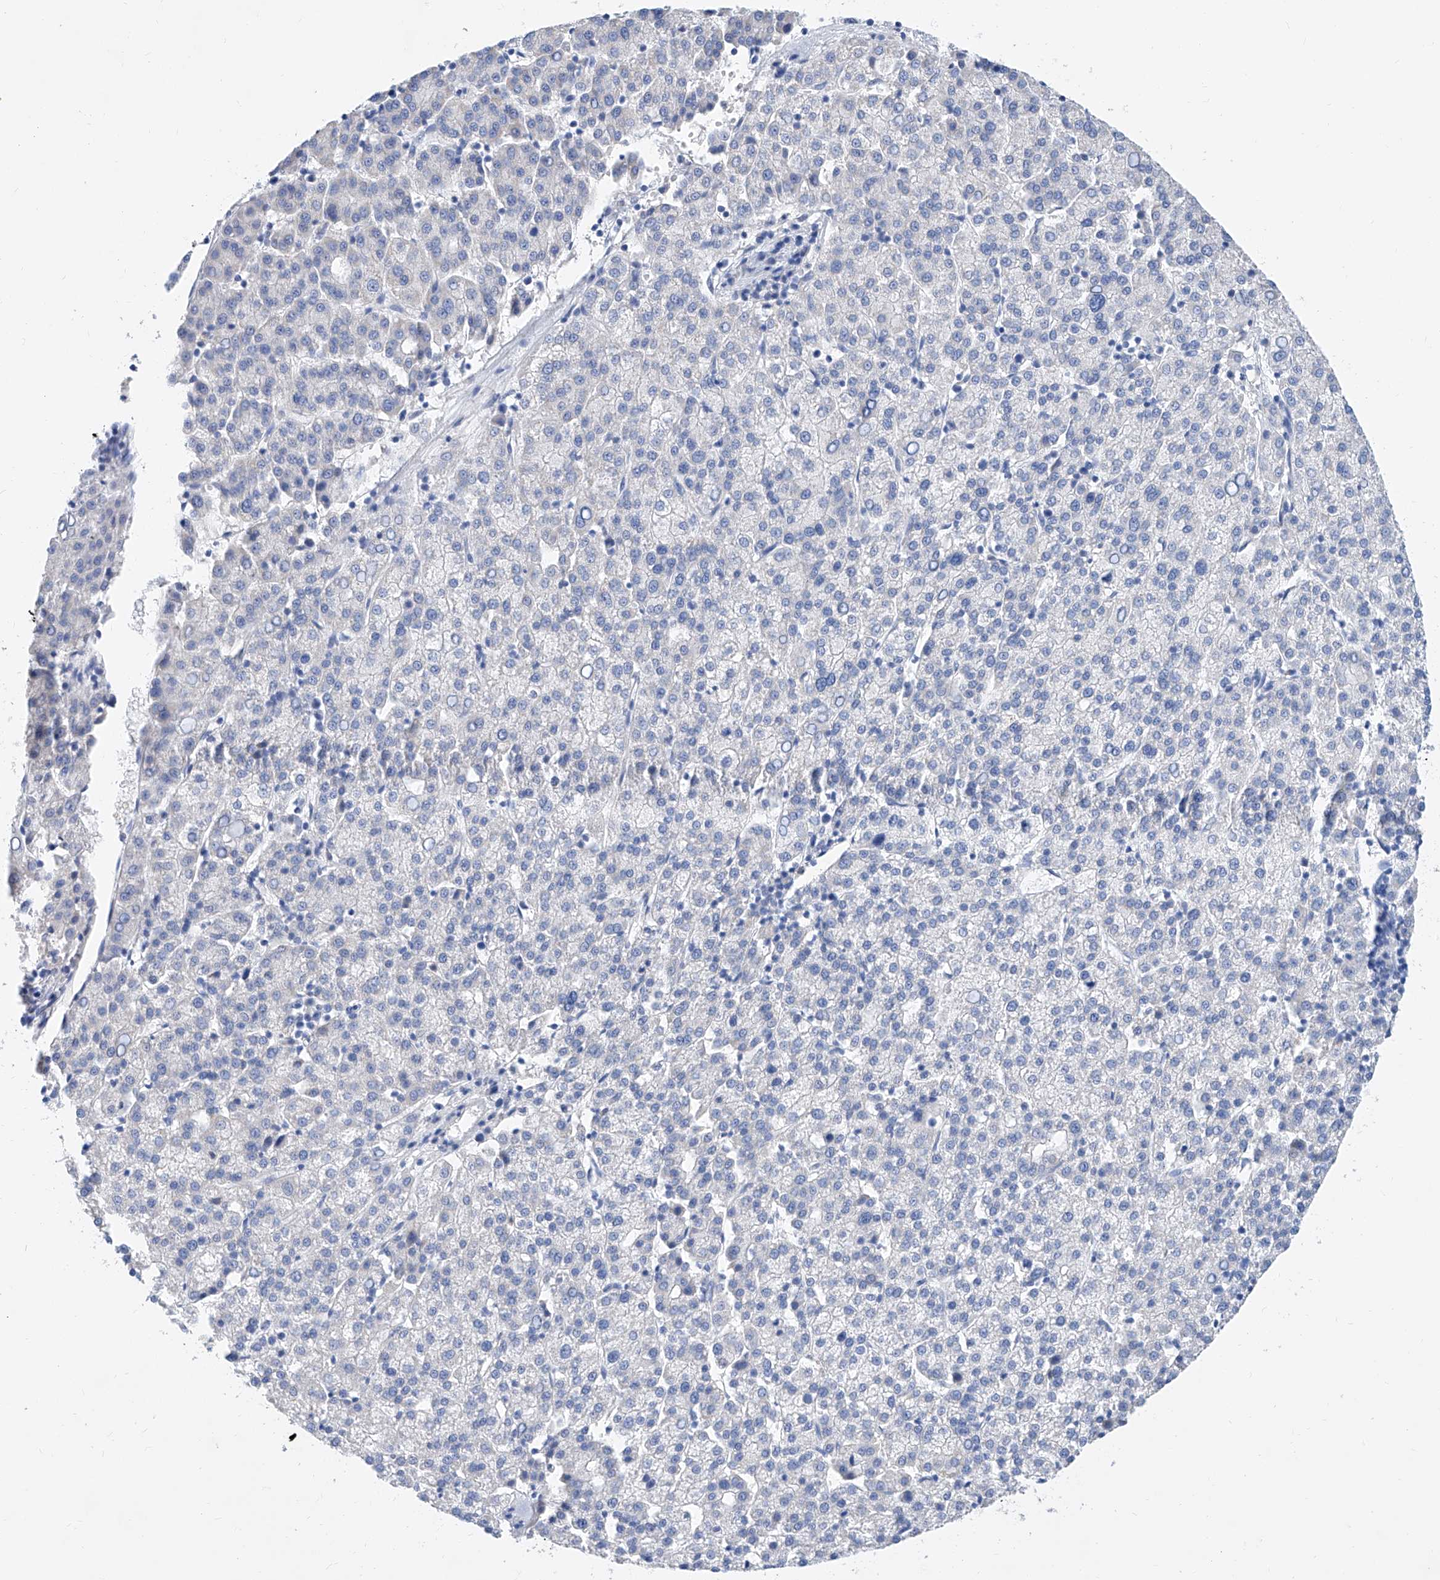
{"staining": {"intensity": "negative", "quantity": "none", "location": "none"}, "tissue": "liver cancer", "cell_type": "Tumor cells", "image_type": "cancer", "snomed": [{"axis": "morphology", "description": "Carcinoma, Hepatocellular, NOS"}, {"axis": "topography", "description": "Liver"}], "caption": "This is an immunohistochemistry micrograph of liver cancer. There is no expression in tumor cells.", "gene": "SLC25A29", "patient": {"sex": "female", "age": 58}}